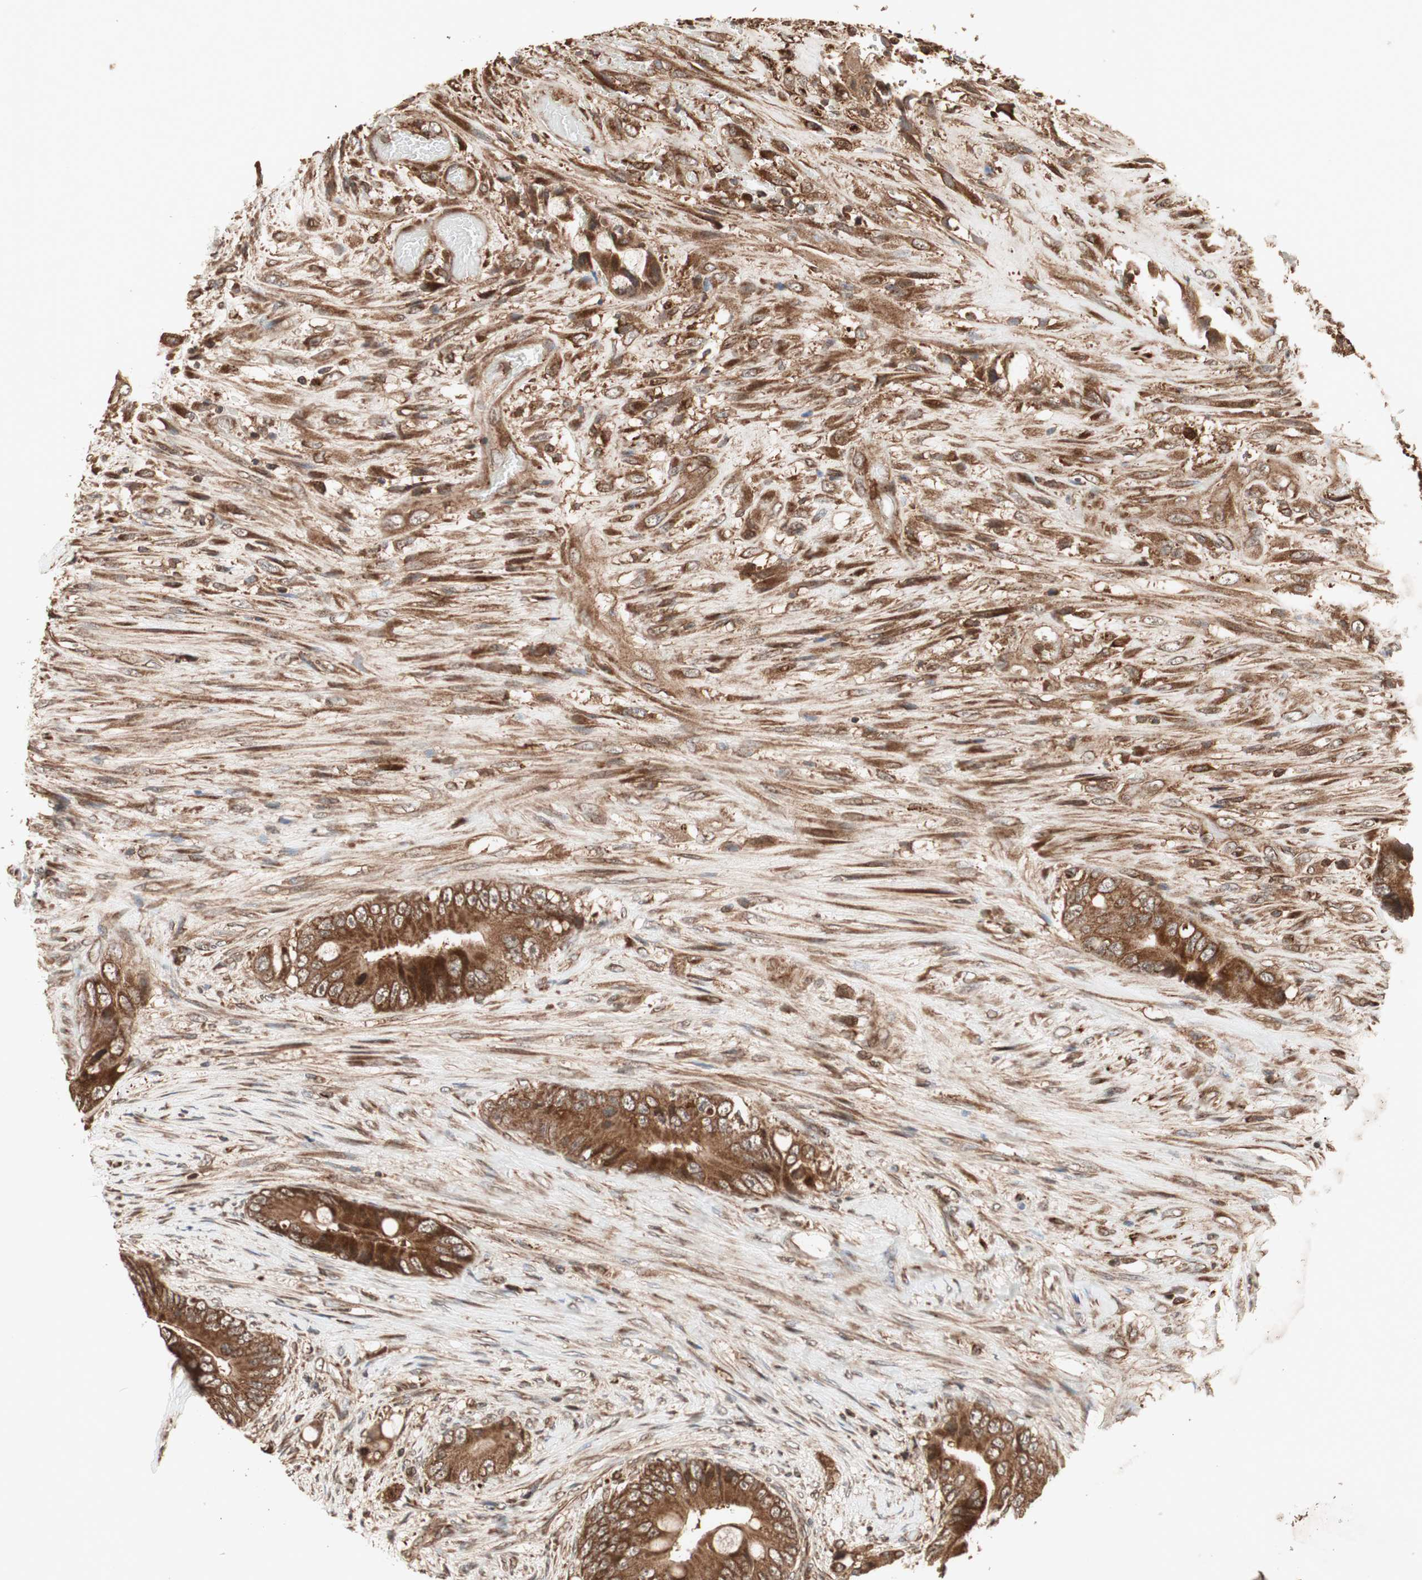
{"staining": {"intensity": "strong", "quantity": ">75%", "location": "cytoplasmic/membranous"}, "tissue": "colorectal cancer", "cell_type": "Tumor cells", "image_type": "cancer", "snomed": [{"axis": "morphology", "description": "Adenocarcinoma, NOS"}, {"axis": "topography", "description": "Rectum"}], "caption": "Adenocarcinoma (colorectal) stained for a protein (brown) shows strong cytoplasmic/membranous positive positivity in about >75% of tumor cells.", "gene": "RAB1A", "patient": {"sex": "female", "age": 77}}